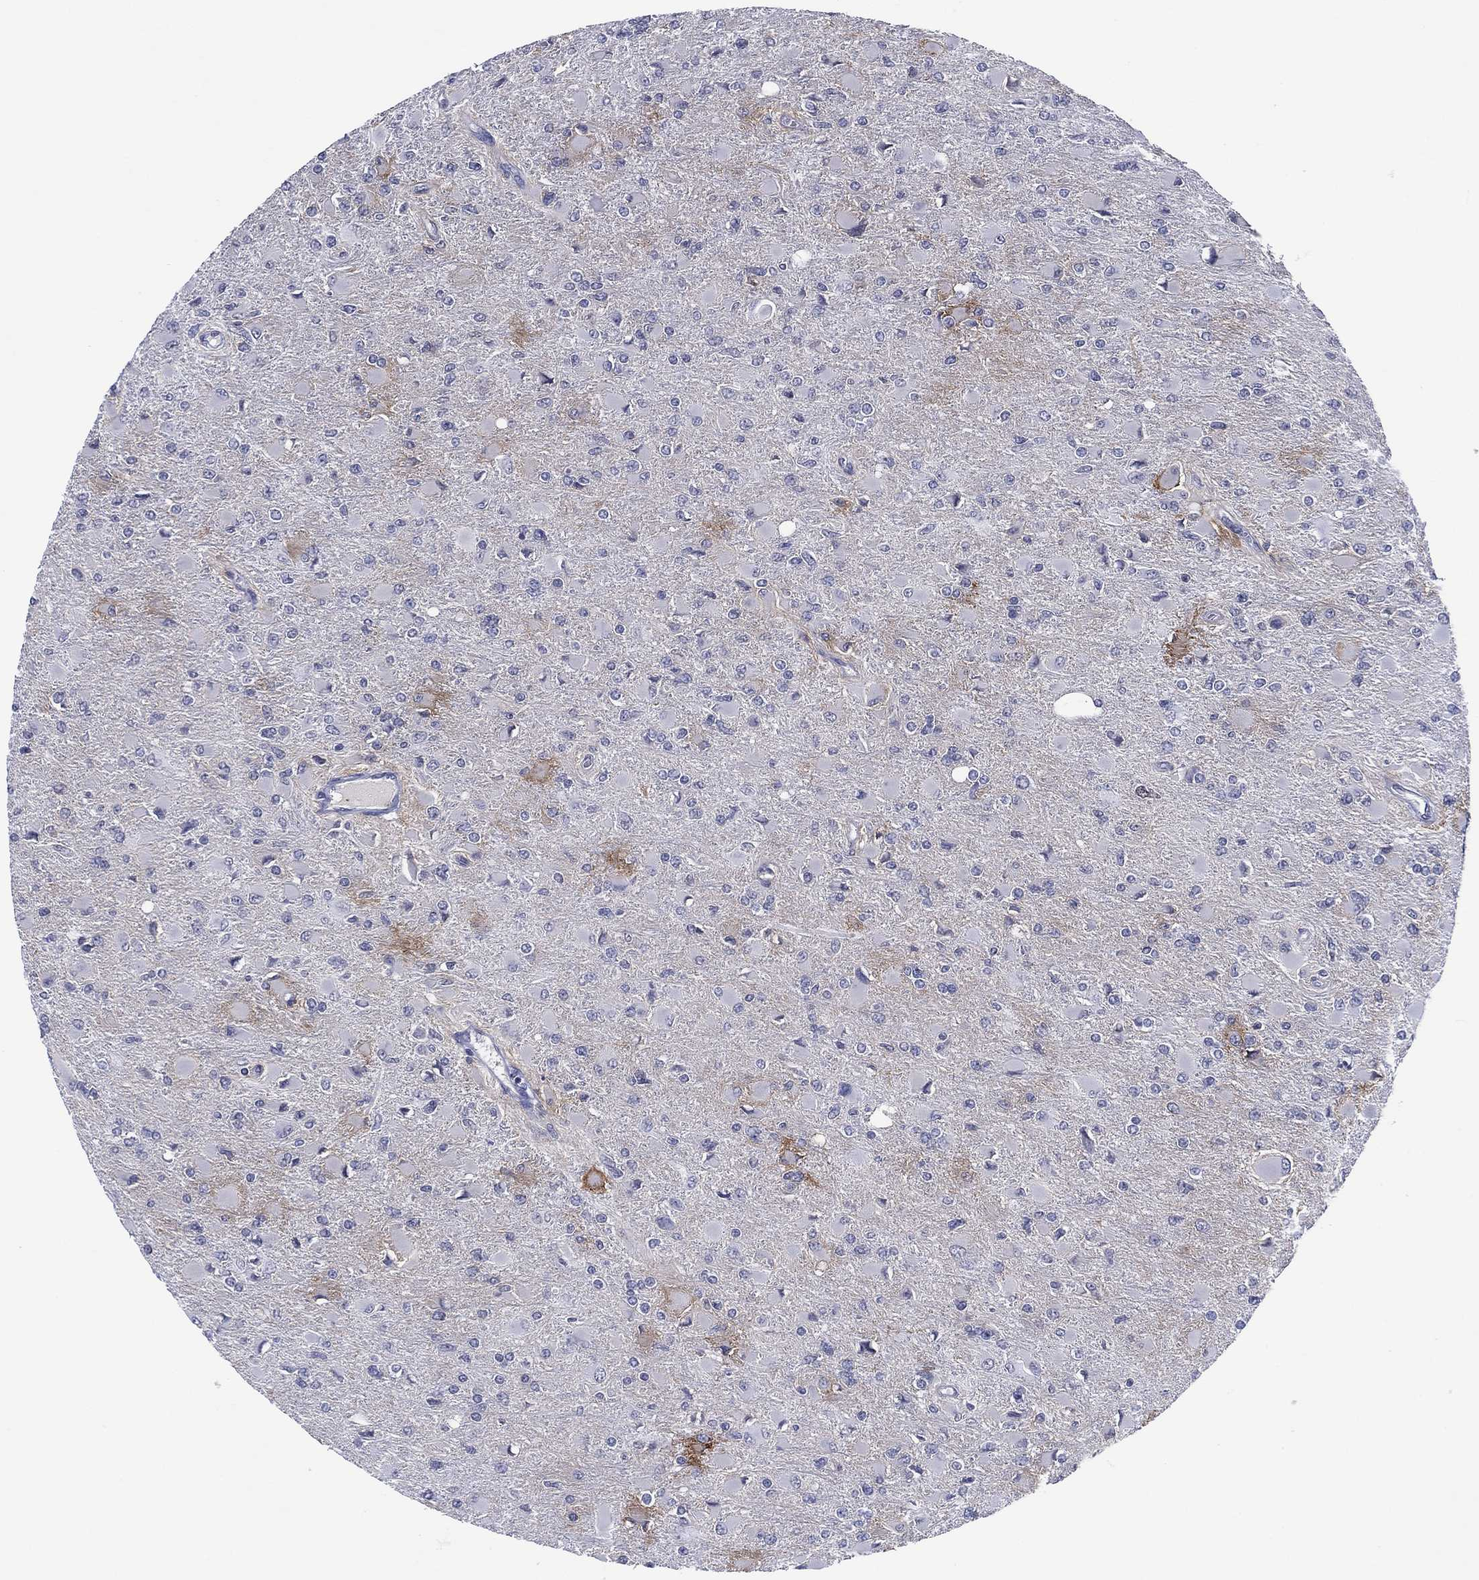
{"staining": {"intensity": "negative", "quantity": "none", "location": "none"}, "tissue": "glioma", "cell_type": "Tumor cells", "image_type": "cancer", "snomed": [{"axis": "morphology", "description": "Glioma, malignant, High grade"}, {"axis": "topography", "description": "Cerebral cortex"}], "caption": "Tumor cells show no significant protein expression in glioma. Brightfield microscopy of immunohistochemistry stained with DAB (brown) and hematoxylin (blue), captured at high magnification.", "gene": "GATA6", "patient": {"sex": "female", "age": 36}}